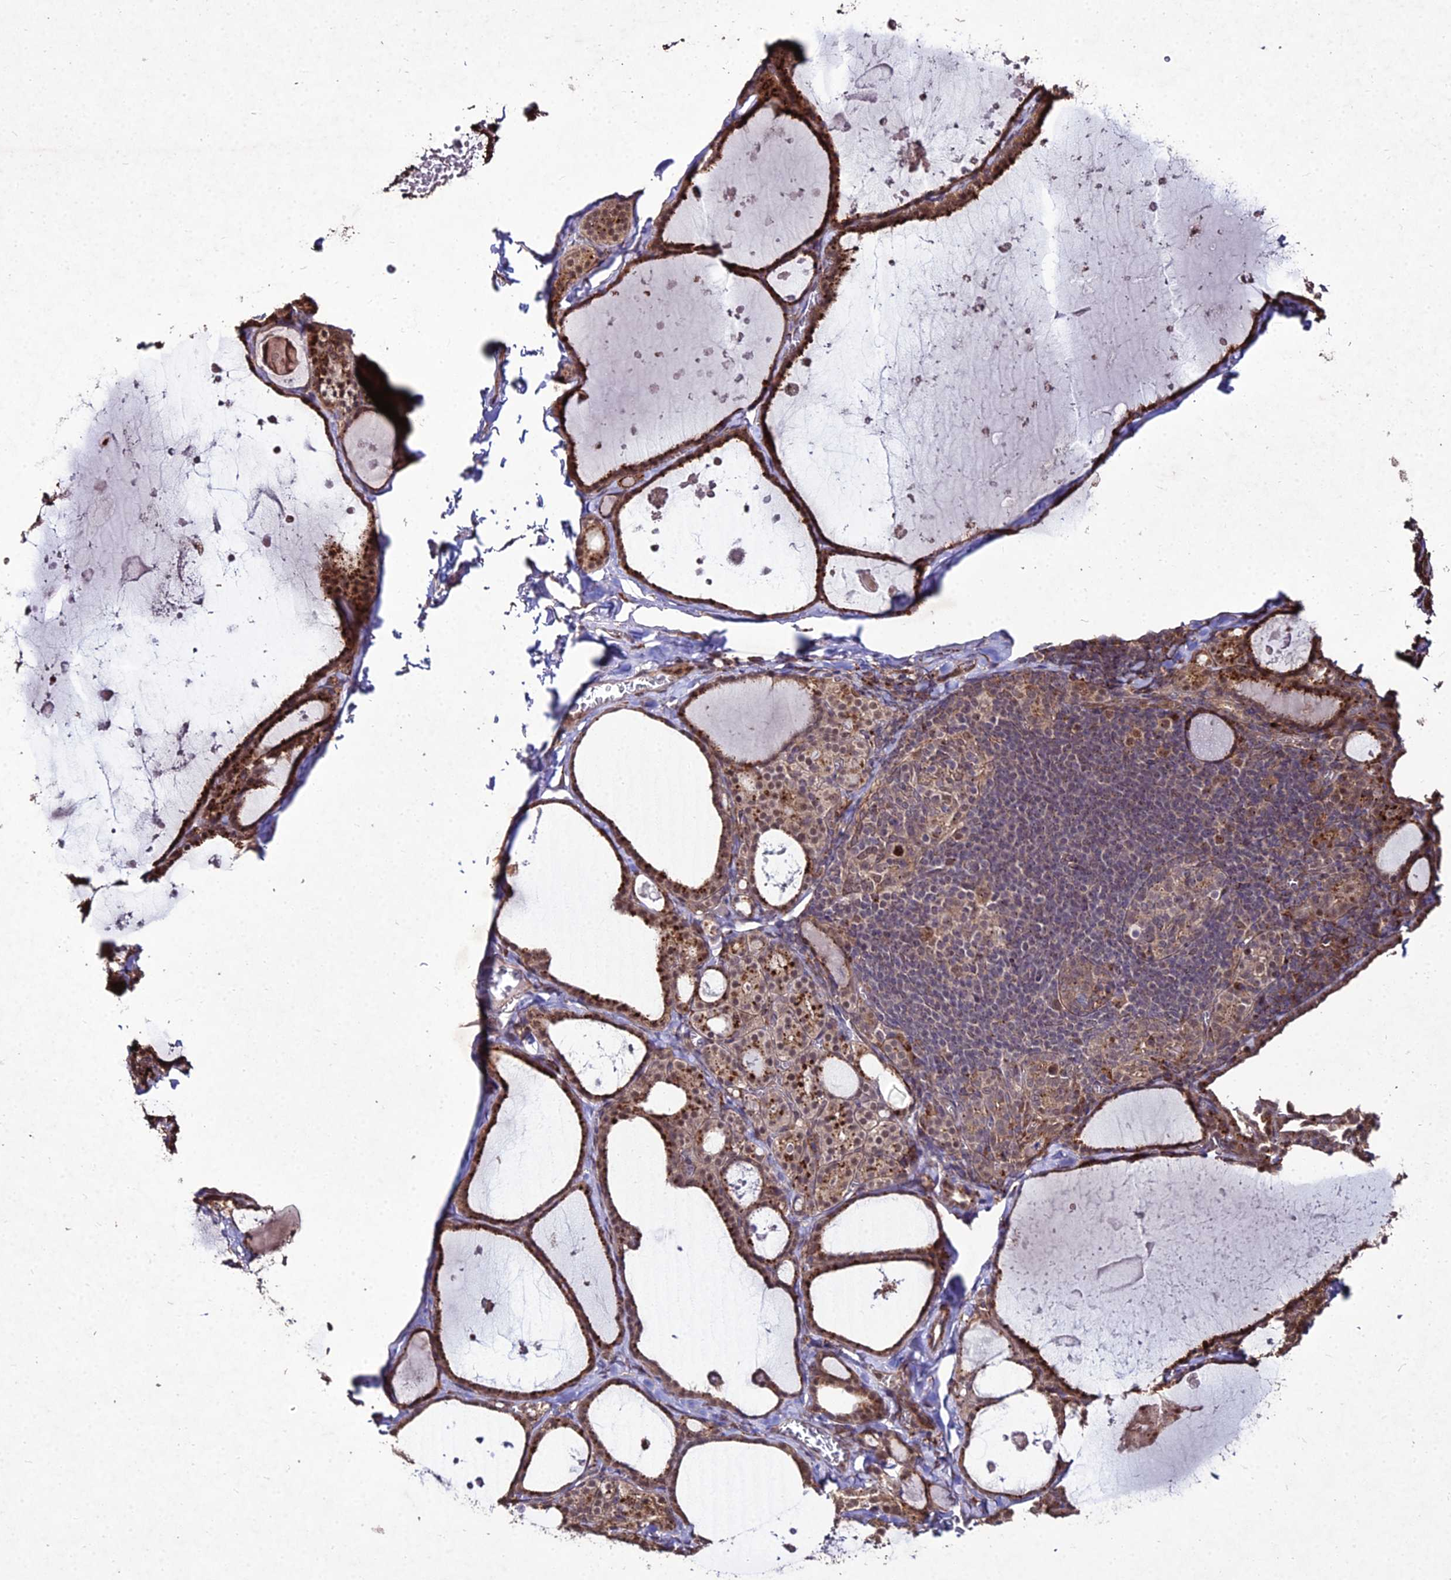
{"staining": {"intensity": "moderate", "quantity": ">75%", "location": "cytoplasmic/membranous,nuclear"}, "tissue": "thyroid gland", "cell_type": "Glandular cells", "image_type": "normal", "snomed": [{"axis": "morphology", "description": "Normal tissue, NOS"}, {"axis": "topography", "description": "Thyroid gland"}], "caption": "About >75% of glandular cells in normal thyroid gland exhibit moderate cytoplasmic/membranous,nuclear protein staining as visualized by brown immunohistochemical staining.", "gene": "ZNF766", "patient": {"sex": "male", "age": 56}}